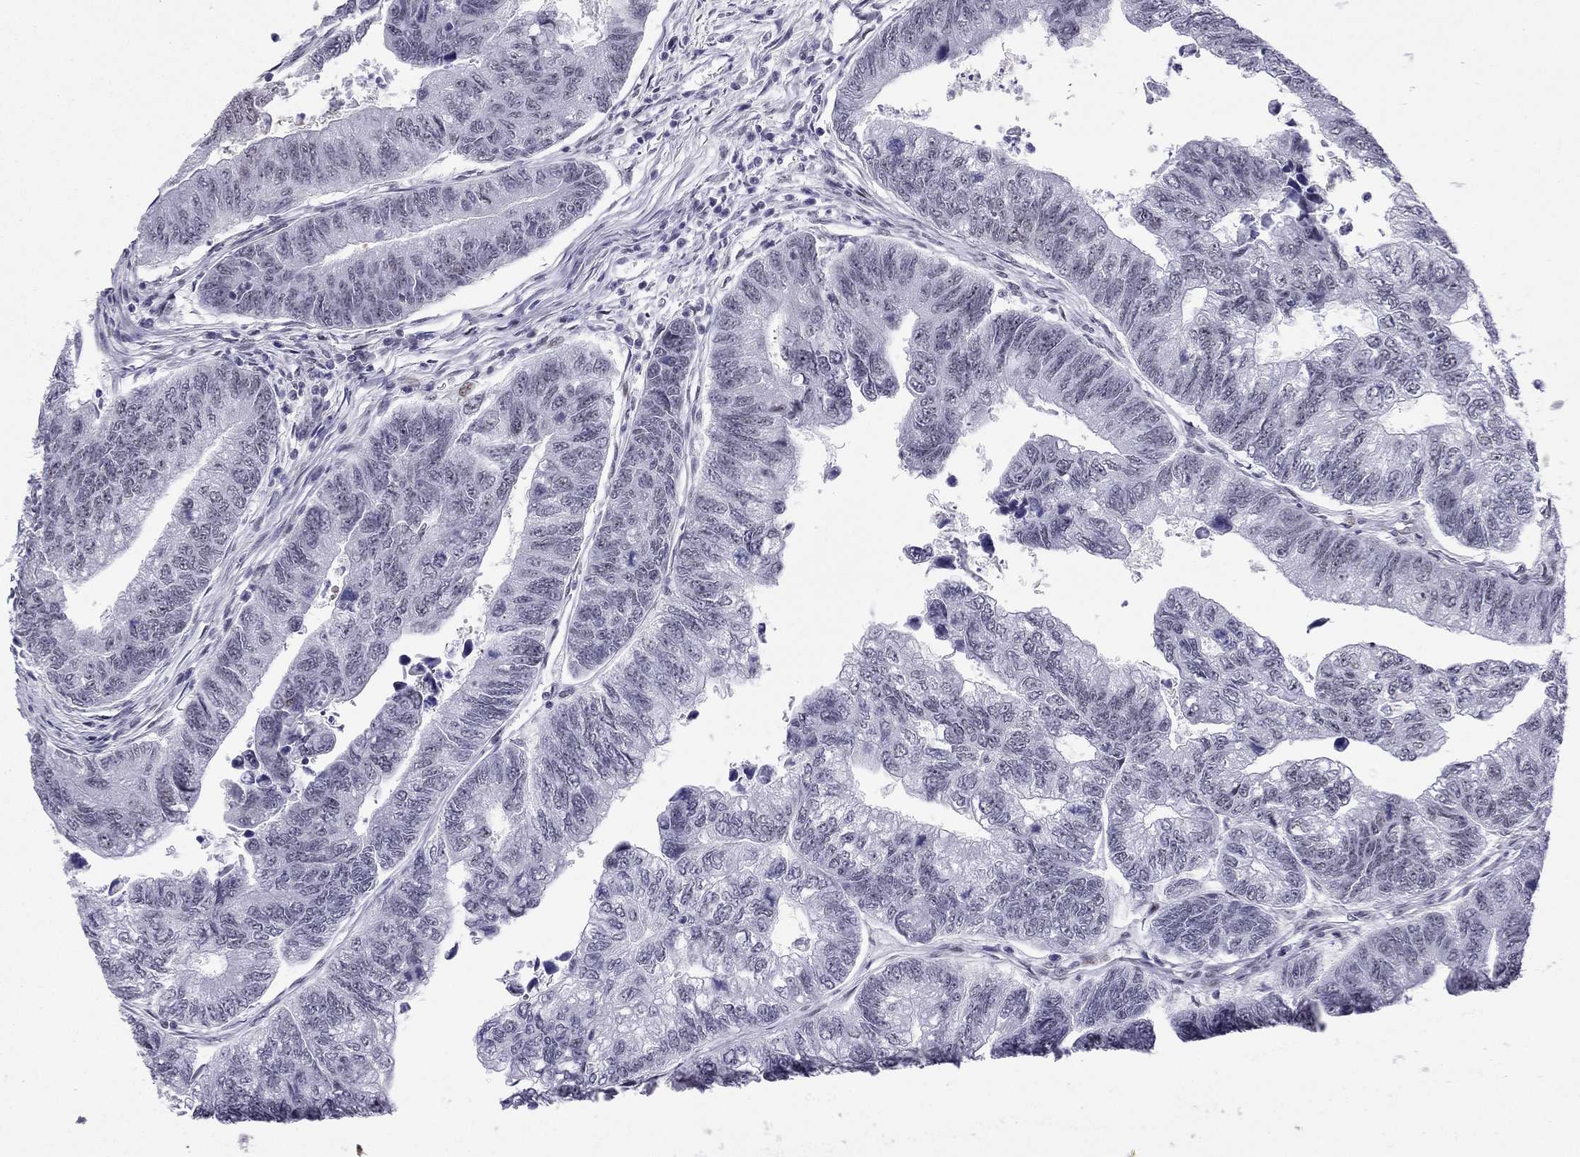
{"staining": {"intensity": "negative", "quantity": "none", "location": "none"}, "tissue": "colorectal cancer", "cell_type": "Tumor cells", "image_type": "cancer", "snomed": [{"axis": "morphology", "description": "Adenocarcinoma, NOS"}, {"axis": "topography", "description": "Colon"}], "caption": "DAB (3,3'-diaminobenzidine) immunohistochemical staining of colorectal adenocarcinoma shows no significant staining in tumor cells. (DAB (3,3'-diaminobenzidine) immunohistochemistry visualized using brightfield microscopy, high magnification).", "gene": "RPRD2", "patient": {"sex": "female", "age": 65}}